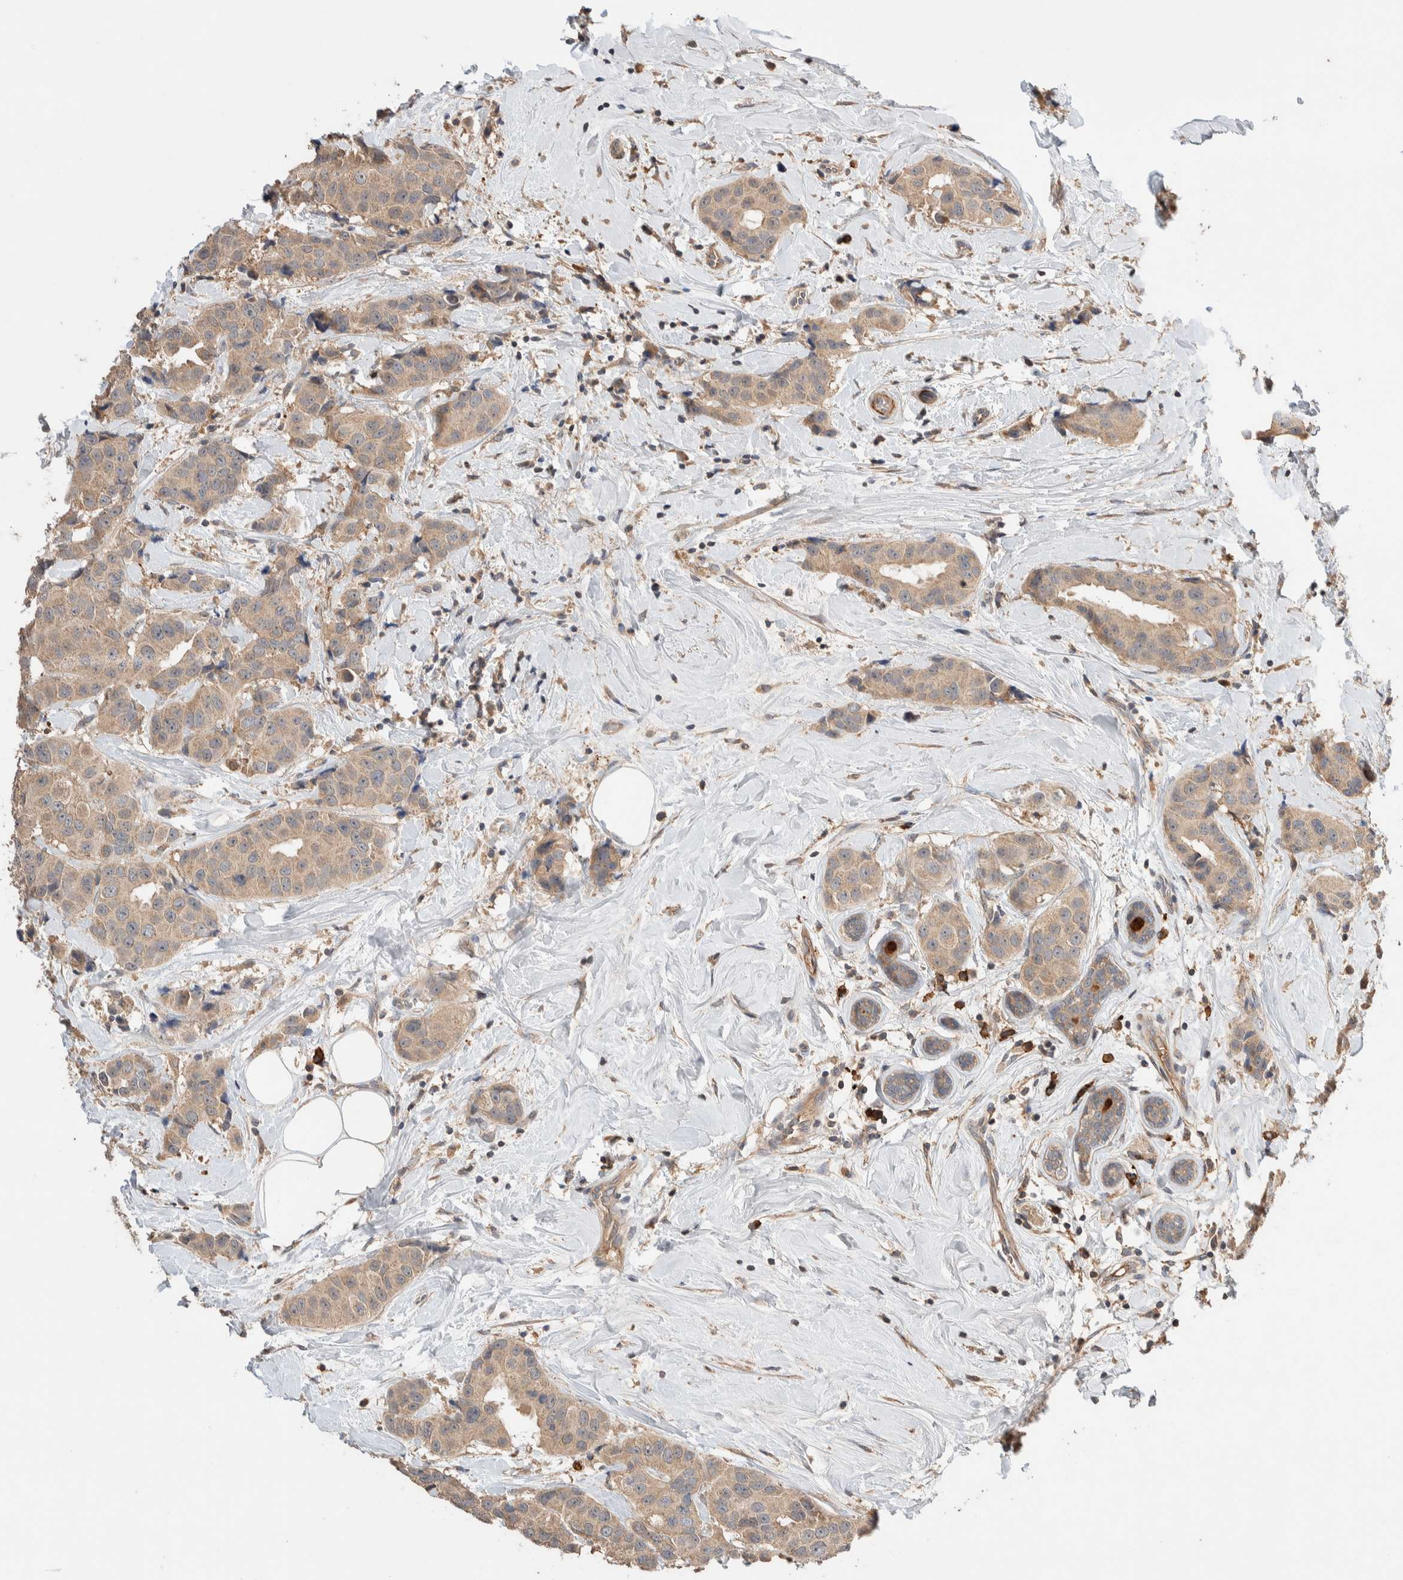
{"staining": {"intensity": "weak", "quantity": ">75%", "location": "cytoplasmic/membranous"}, "tissue": "breast cancer", "cell_type": "Tumor cells", "image_type": "cancer", "snomed": [{"axis": "morphology", "description": "Normal tissue, NOS"}, {"axis": "morphology", "description": "Duct carcinoma"}, {"axis": "topography", "description": "Breast"}], "caption": "Brown immunohistochemical staining in human breast cancer (invasive ductal carcinoma) exhibits weak cytoplasmic/membranous expression in about >75% of tumor cells. (Brightfield microscopy of DAB IHC at high magnification).", "gene": "WDR91", "patient": {"sex": "female", "age": 39}}